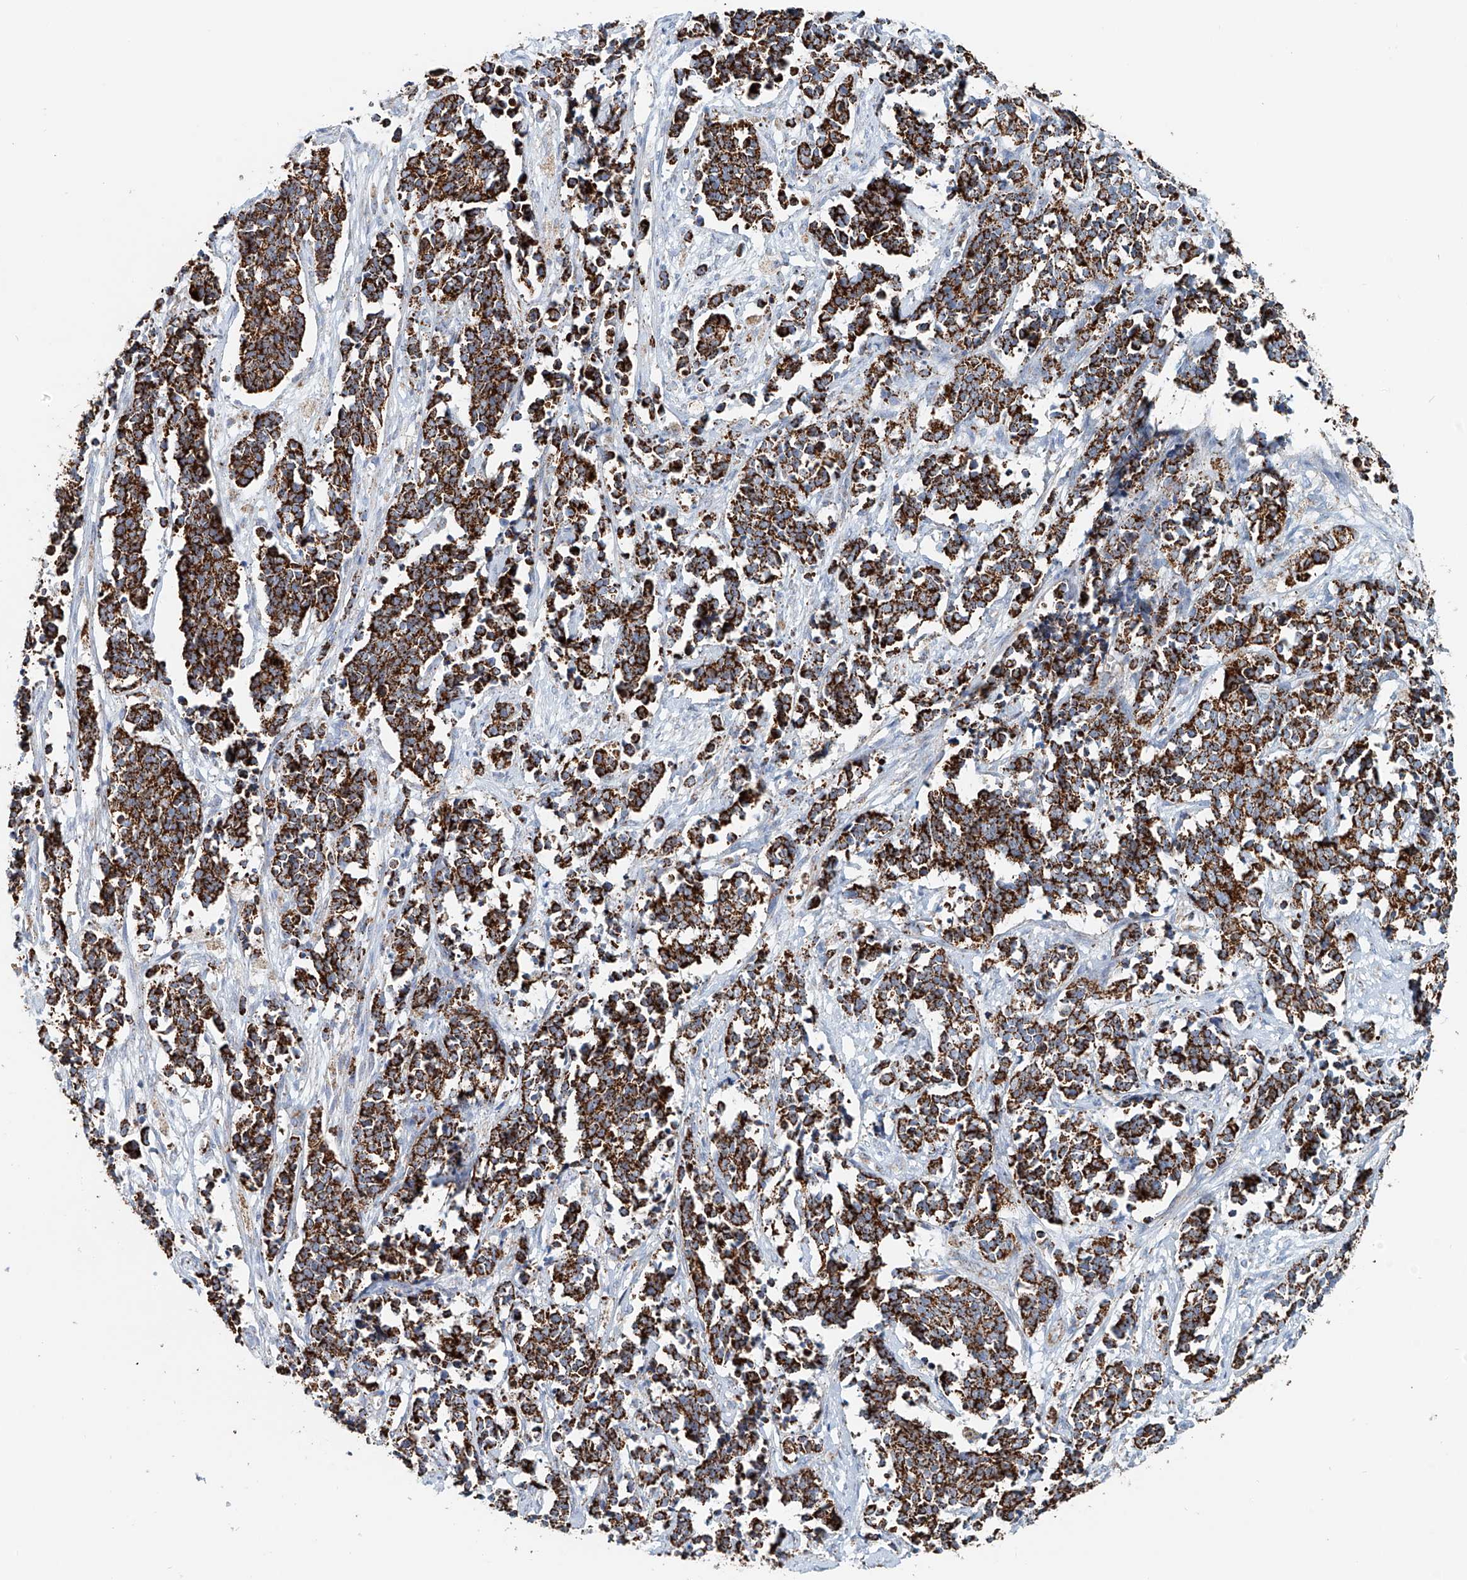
{"staining": {"intensity": "strong", "quantity": ">75%", "location": "cytoplasmic/membranous"}, "tissue": "cervical cancer", "cell_type": "Tumor cells", "image_type": "cancer", "snomed": [{"axis": "morphology", "description": "Normal tissue, NOS"}, {"axis": "morphology", "description": "Squamous cell carcinoma, NOS"}, {"axis": "topography", "description": "Cervix"}], "caption": "There is high levels of strong cytoplasmic/membranous positivity in tumor cells of cervical cancer (squamous cell carcinoma), as demonstrated by immunohistochemical staining (brown color).", "gene": "CARD10", "patient": {"sex": "female", "age": 35}}